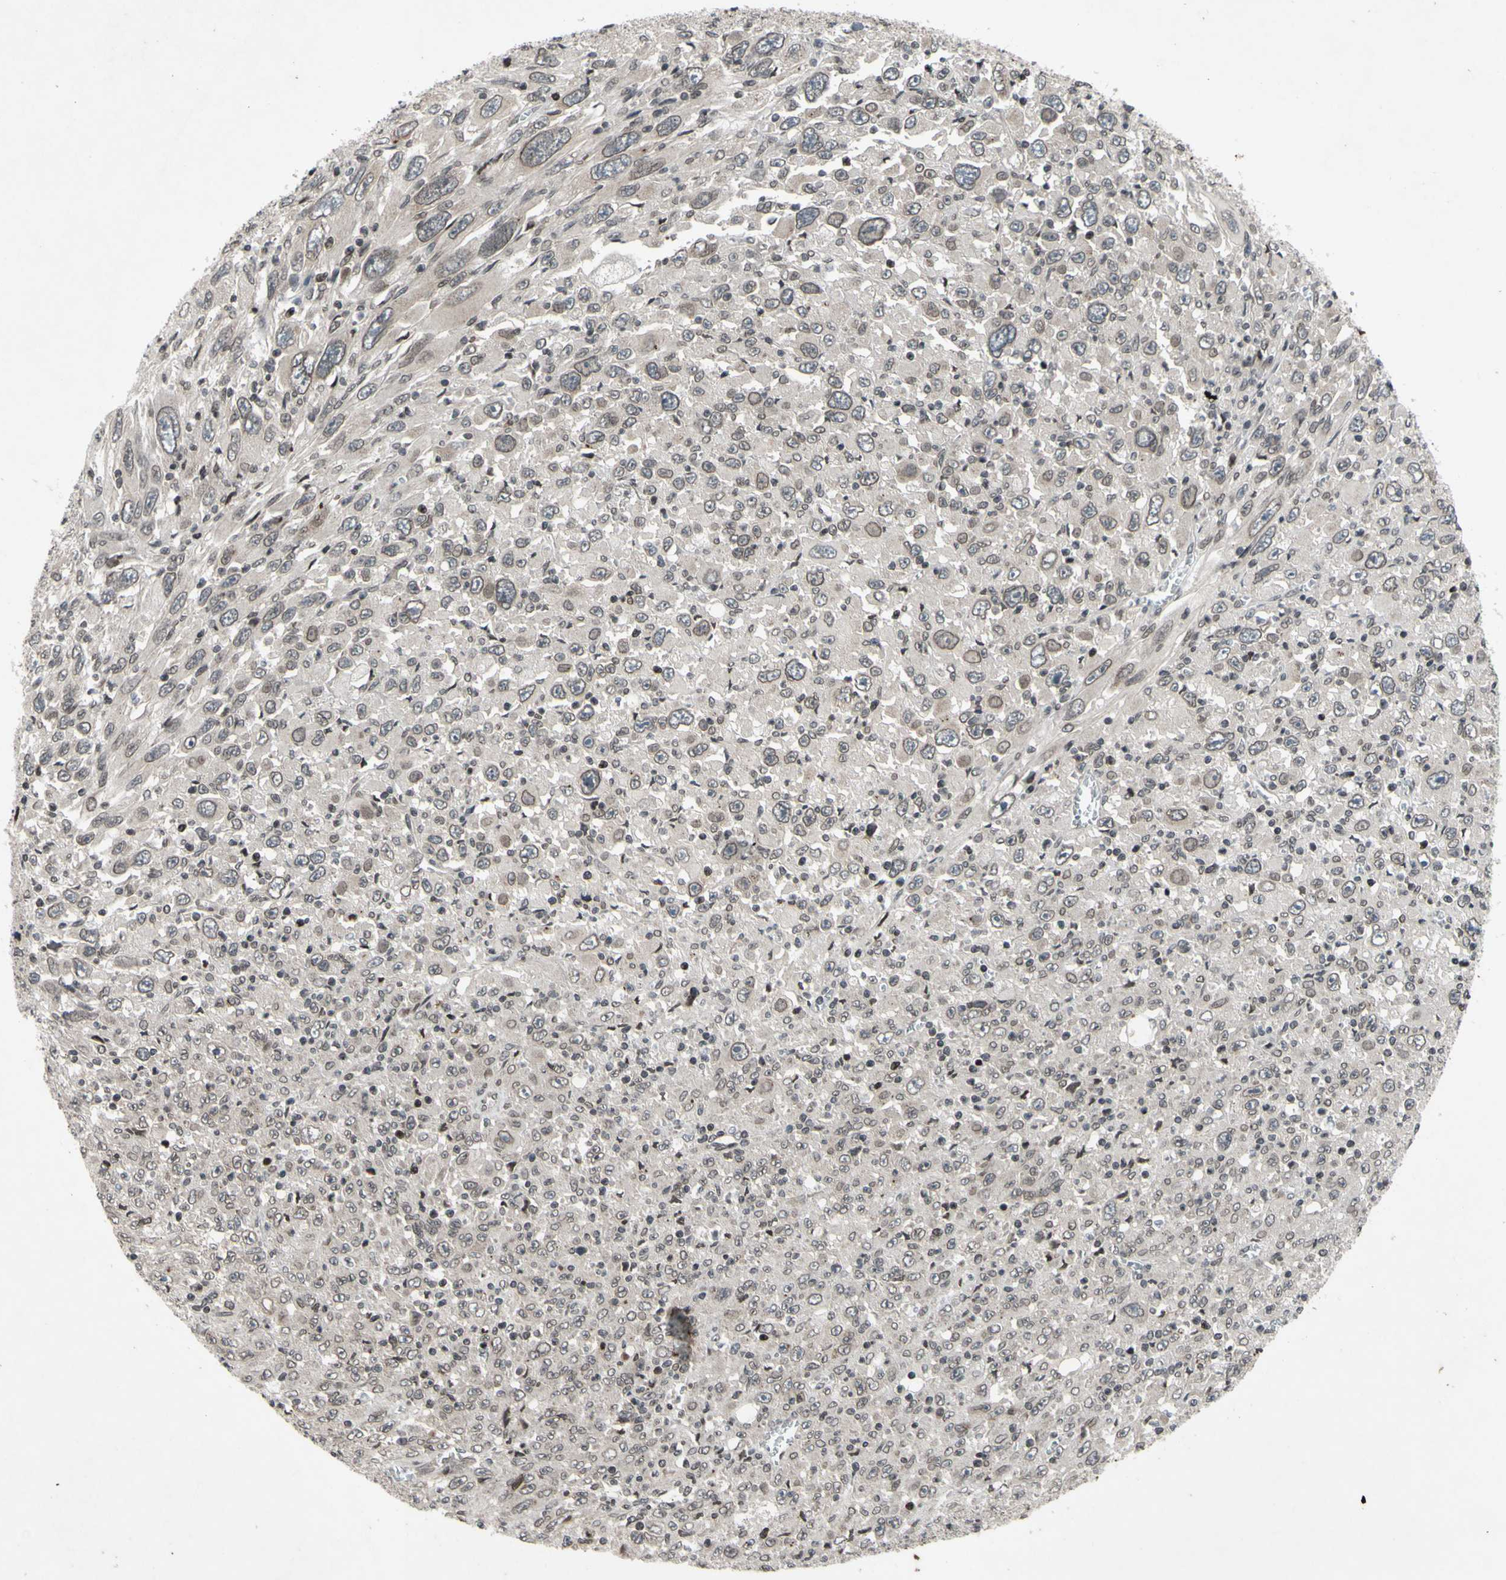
{"staining": {"intensity": "weak", "quantity": ">75%", "location": "cytoplasmic/membranous,nuclear"}, "tissue": "melanoma", "cell_type": "Tumor cells", "image_type": "cancer", "snomed": [{"axis": "morphology", "description": "Malignant melanoma, Metastatic site"}, {"axis": "topography", "description": "Skin"}], "caption": "Protein expression analysis of human melanoma reveals weak cytoplasmic/membranous and nuclear positivity in about >75% of tumor cells.", "gene": "XPO1", "patient": {"sex": "female", "age": 56}}